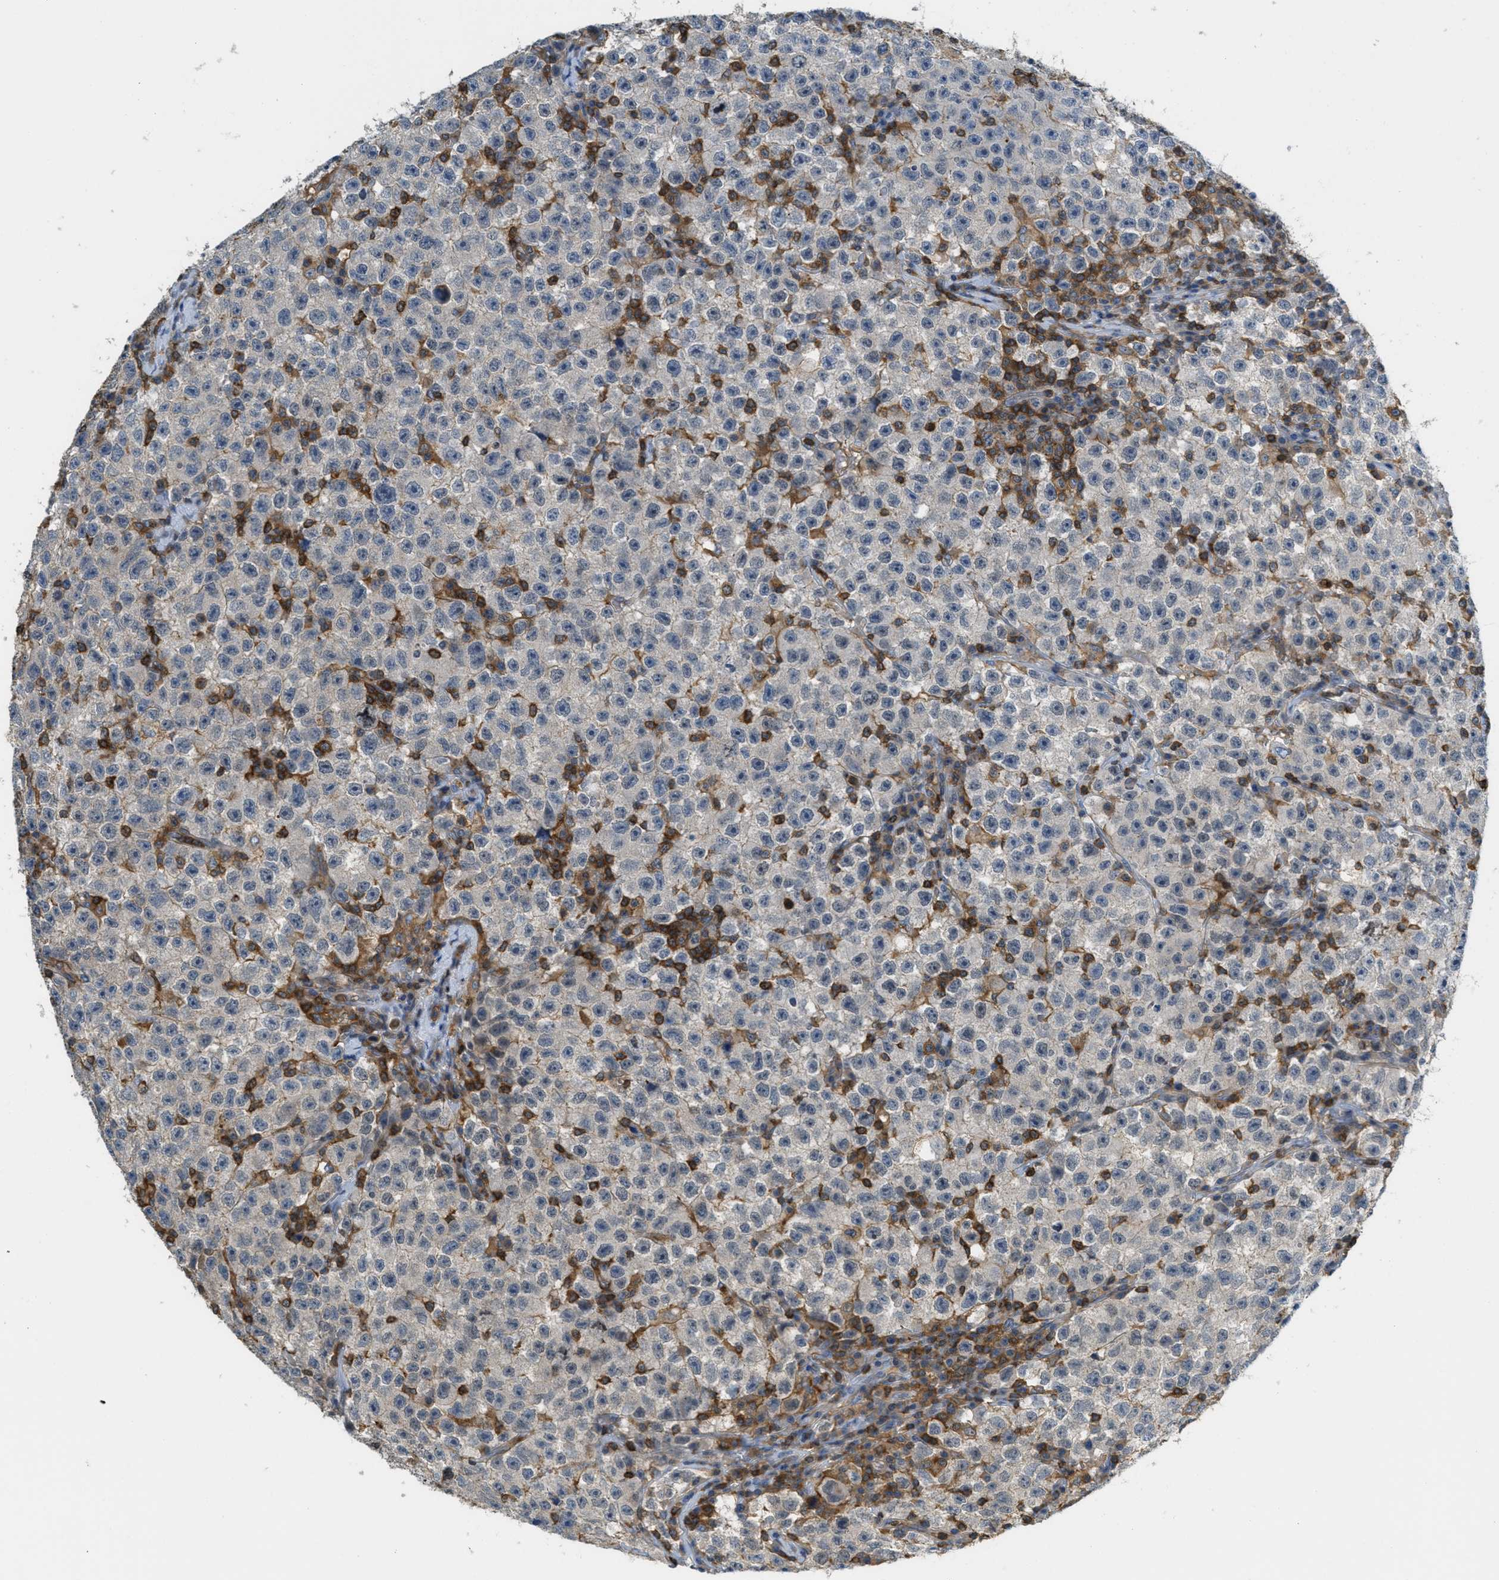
{"staining": {"intensity": "negative", "quantity": "none", "location": "none"}, "tissue": "testis cancer", "cell_type": "Tumor cells", "image_type": "cancer", "snomed": [{"axis": "morphology", "description": "Seminoma, NOS"}, {"axis": "topography", "description": "Testis"}], "caption": "Immunohistochemistry (IHC) photomicrograph of human seminoma (testis) stained for a protein (brown), which demonstrates no staining in tumor cells.", "gene": "GRIK2", "patient": {"sex": "male", "age": 22}}